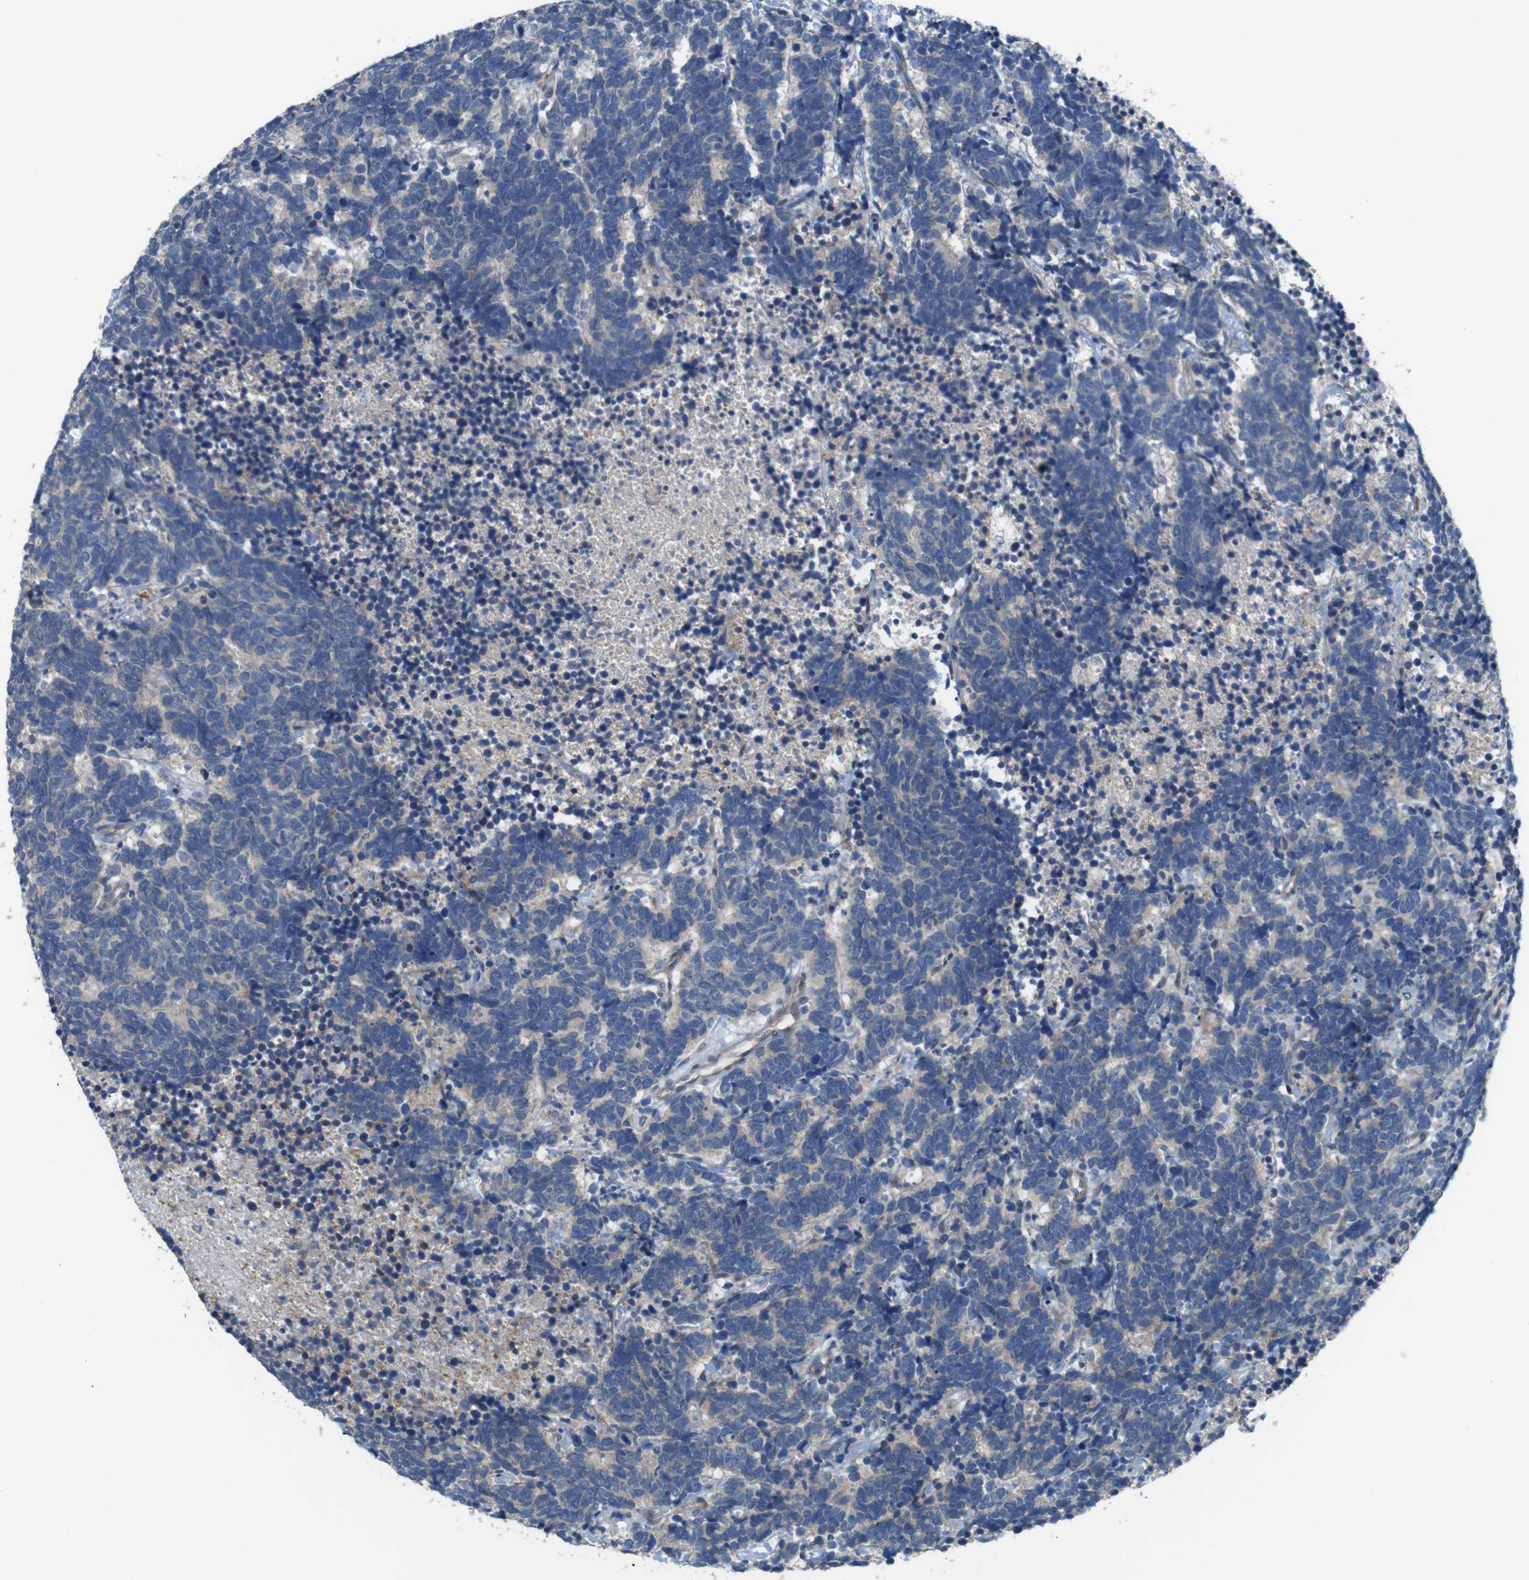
{"staining": {"intensity": "weak", "quantity": "<25%", "location": "cytoplasmic/membranous"}, "tissue": "carcinoid", "cell_type": "Tumor cells", "image_type": "cancer", "snomed": [{"axis": "morphology", "description": "Carcinoma, NOS"}, {"axis": "morphology", "description": "Carcinoid, malignant, NOS"}, {"axis": "topography", "description": "Urinary bladder"}], "caption": "Carcinoid (malignant) was stained to show a protein in brown. There is no significant positivity in tumor cells. The staining is performed using DAB (3,3'-diaminobenzidine) brown chromogen with nuclei counter-stained in using hematoxylin.", "gene": "ABHD15", "patient": {"sex": "male", "age": 57}}